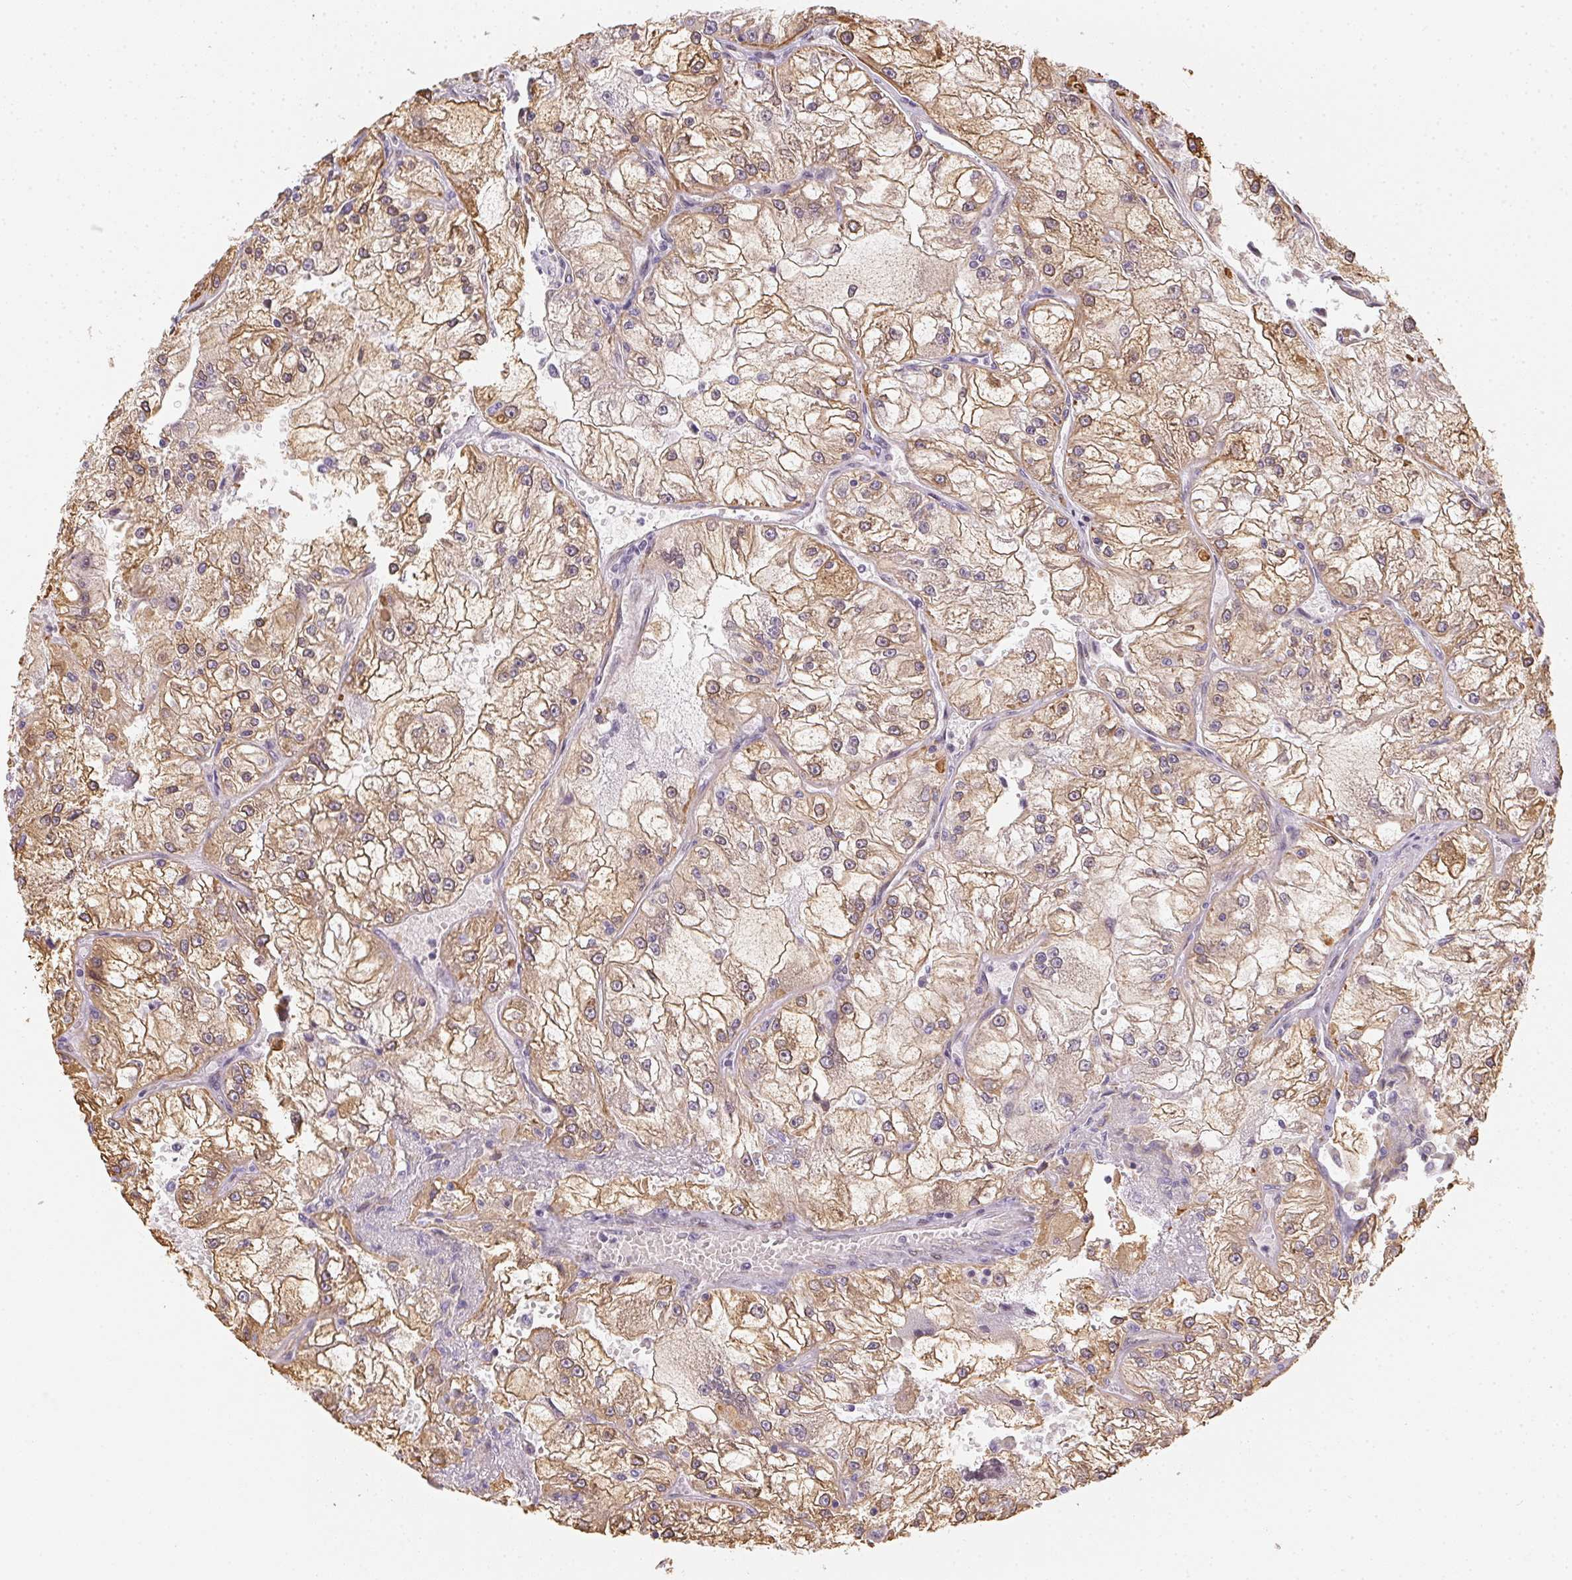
{"staining": {"intensity": "moderate", "quantity": "25%-75%", "location": "cytoplasmic/membranous"}, "tissue": "renal cancer", "cell_type": "Tumor cells", "image_type": "cancer", "snomed": [{"axis": "morphology", "description": "Adenocarcinoma, NOS"}, {"axis": "topography", "description": "Kidney"}], "caption": "Protein staining of renal cancer tissue reveals moderate cytoplasmic/membranous positivity in about 25%-75% of tumor cells.", "gene": "RSBN1", "patient": {"sex": "female", "age": 72}}